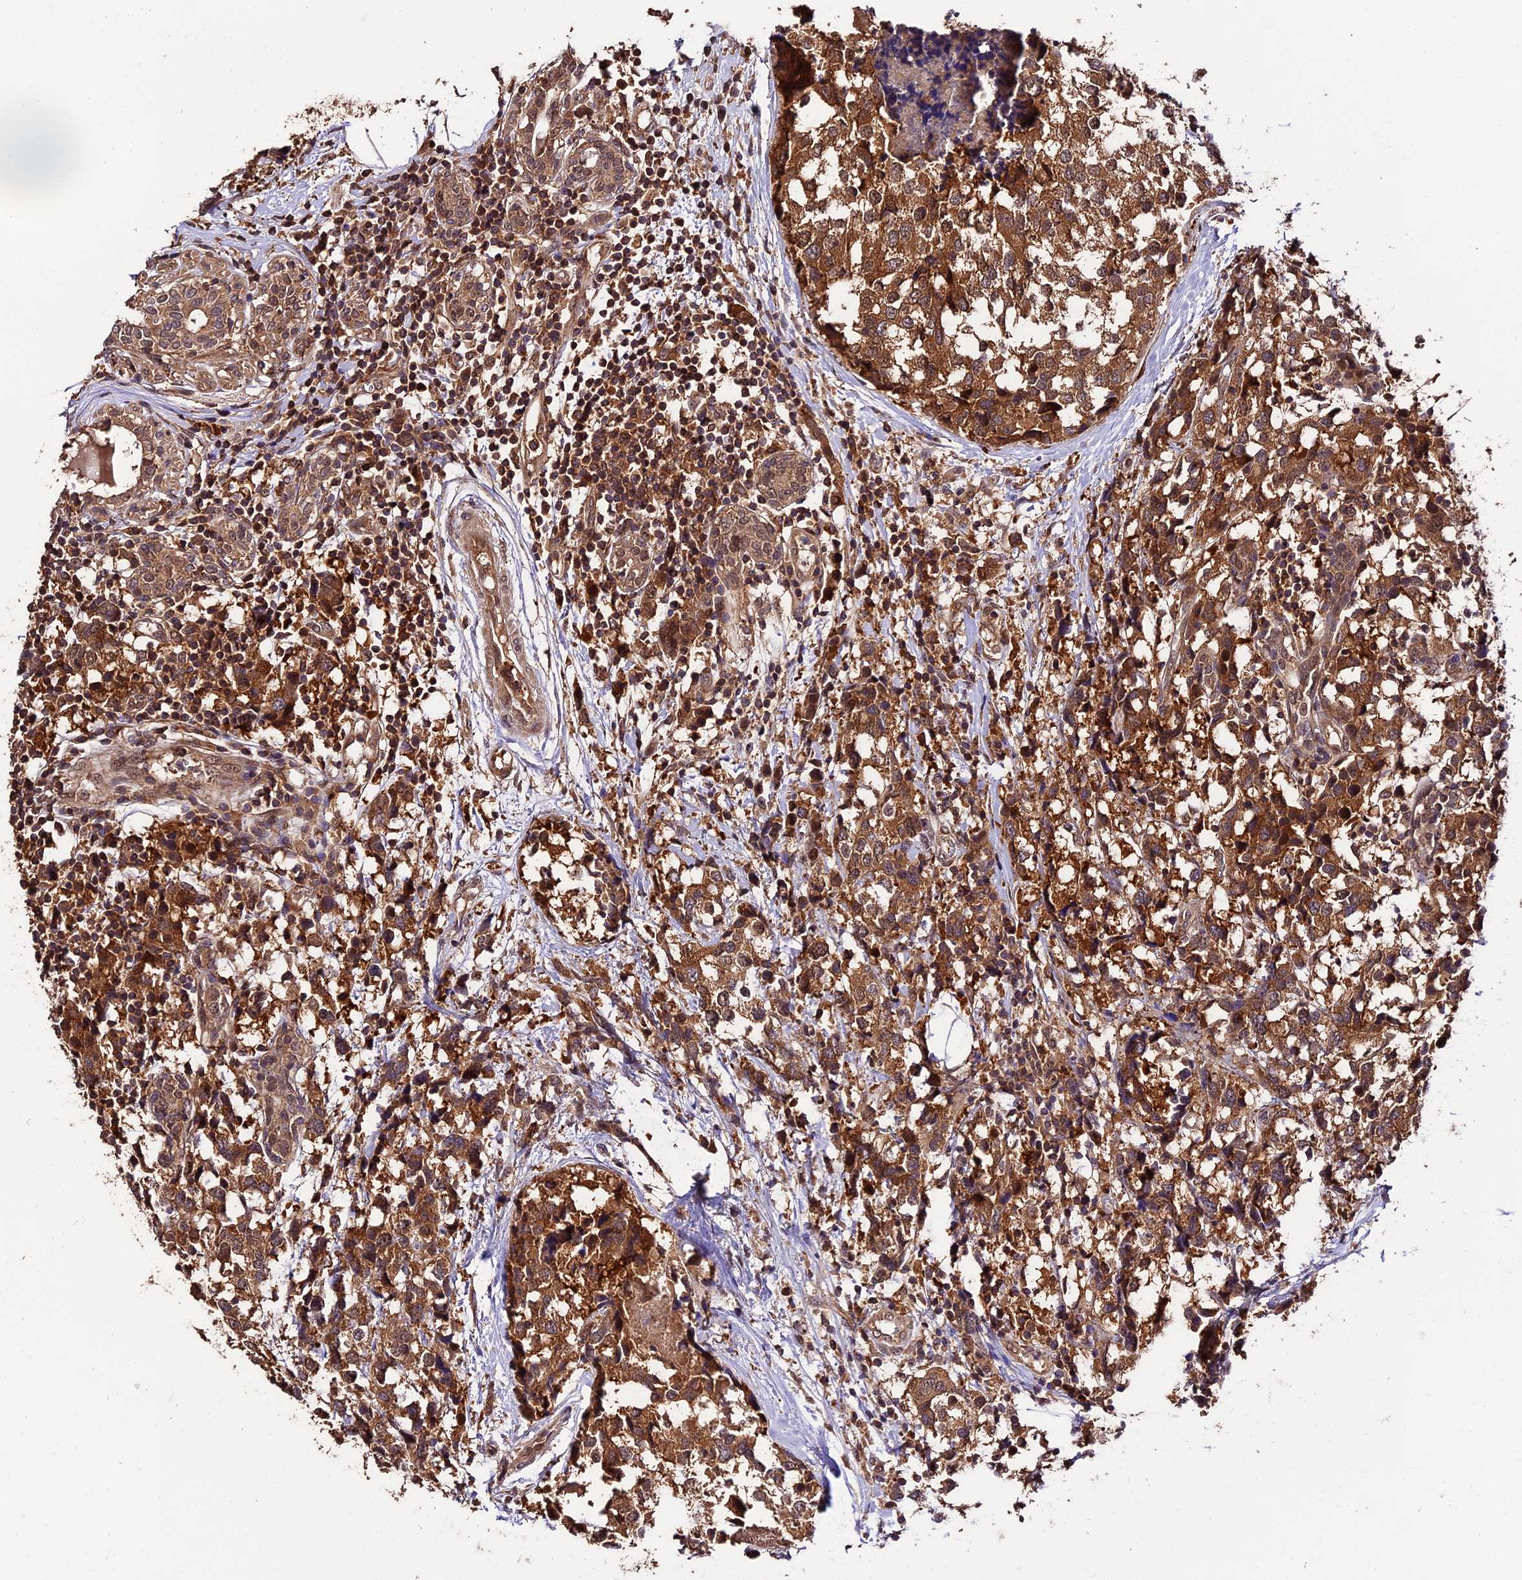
{"staining": {"intensity": "strong", "quantity": ">75%", "location": "cytoplasmic/membranous"}, "tissue": "breast cancer", "cell_type": "Tumor cells", "image_type": "cancer", "snomed": [{"axis": "morphology", "description": "Lobular carcinoma"}, {"axis": "topography", "description": "Breast"}], "caption": "The immunohistochemical stain shows strong cytoplasmic/membranous staining in tumor cells of breast lobular carcinoma tissue.", "gene": "TRMT1", "patient": {"sex": "female", "age": 59}}